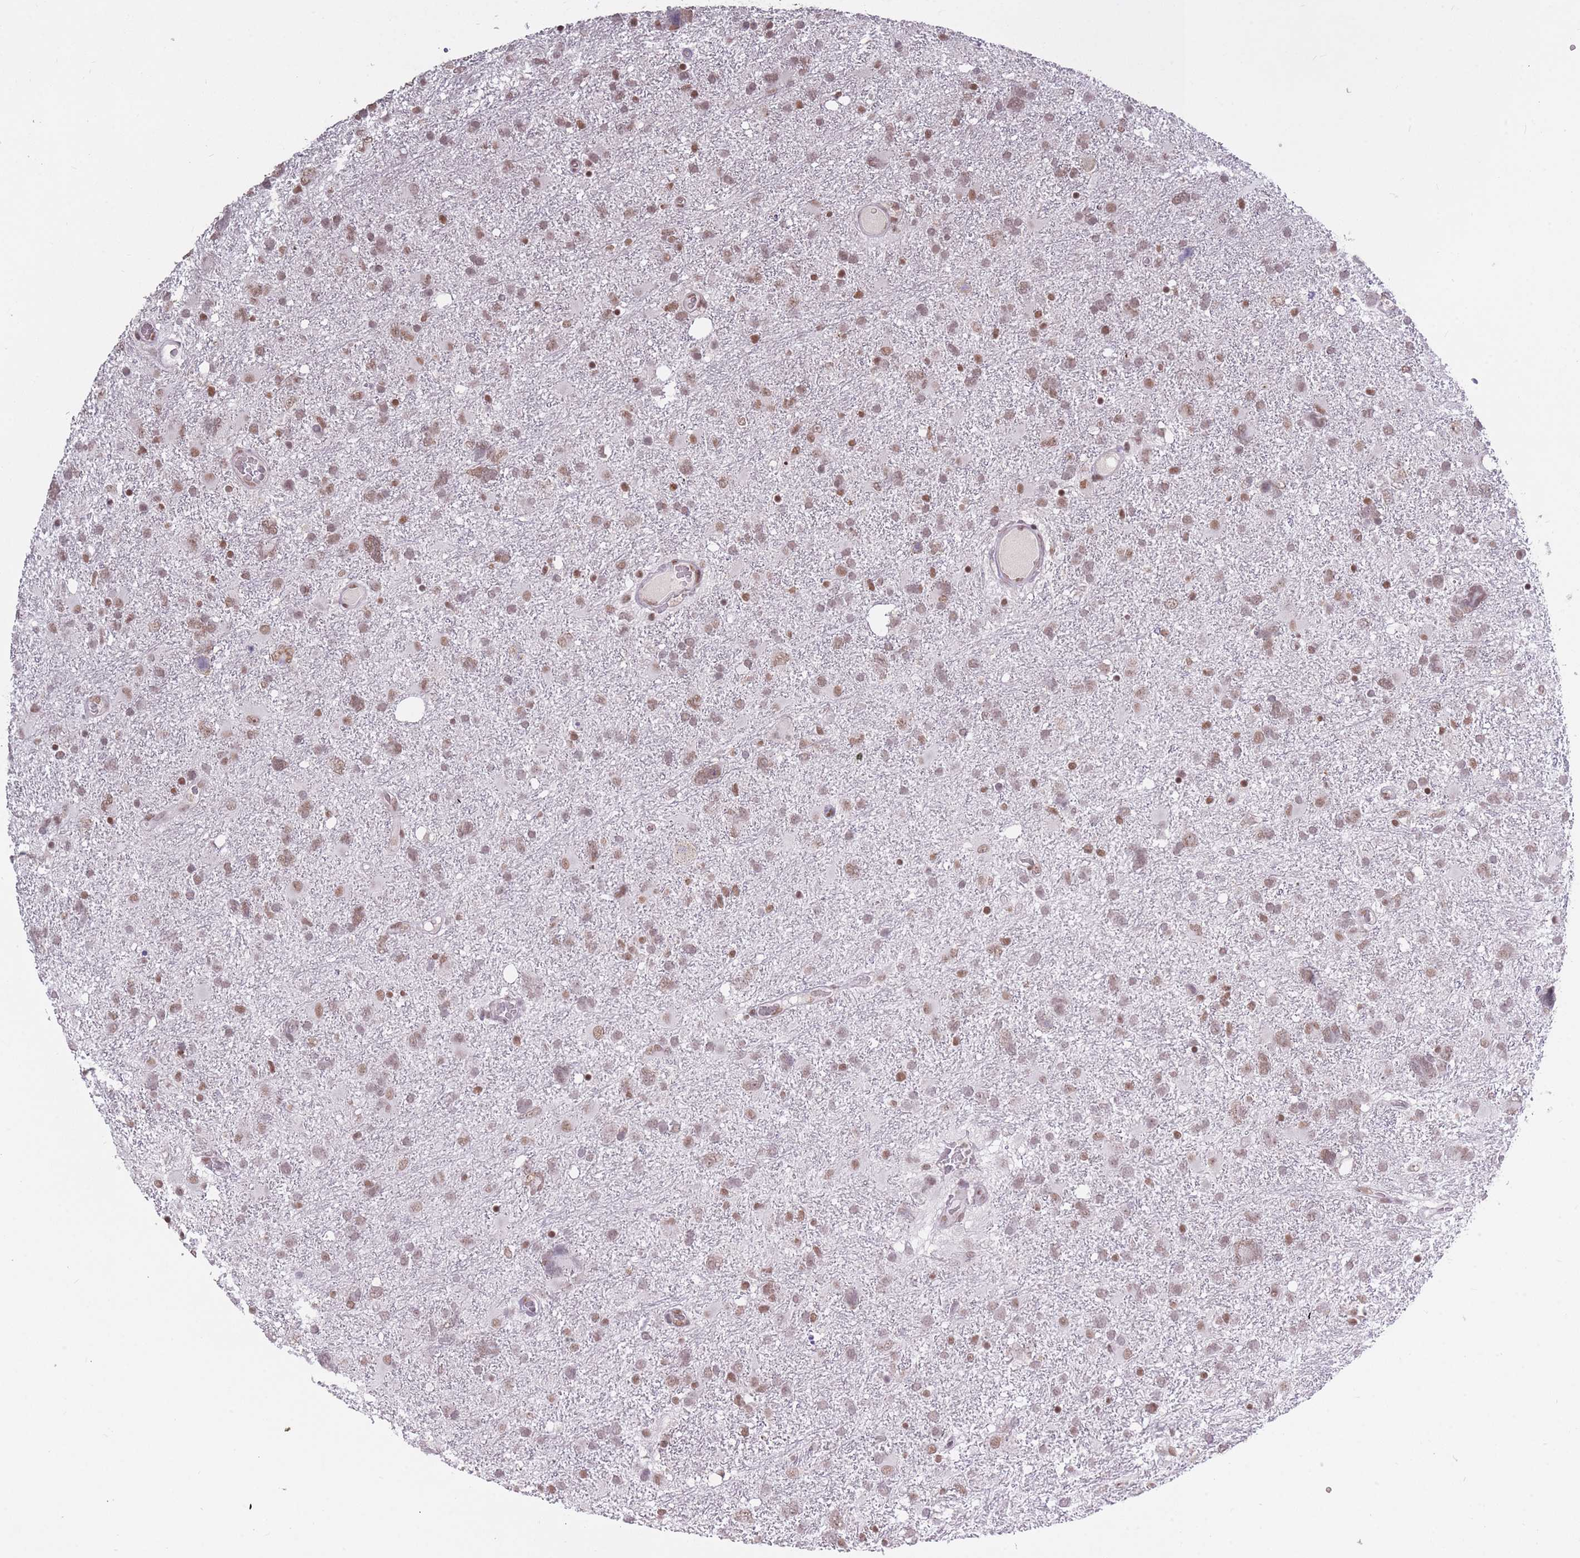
{"staining": {"intensity": "weak", "quantity": ">75%", "location": "nuclear"}, "tissue": "glioma", "cell_type": "Tumor cells", "image_type": "cancer", "snomed": [{"axis": "morphology", "description": "Glioma, malignant, High grade"}, {"axis": "topography", "description": "Brain"}], "caption": "Immunohistochemistry (IHC) (DAB (3,3'-diaminobenzidine)) staining of human malignant high-grade glioma shows weak nuclear protein staining in approximately >75% of tumor cells.", "gene": "HNRNPUL1", "patient": {"sex": "male", "age": 61}}